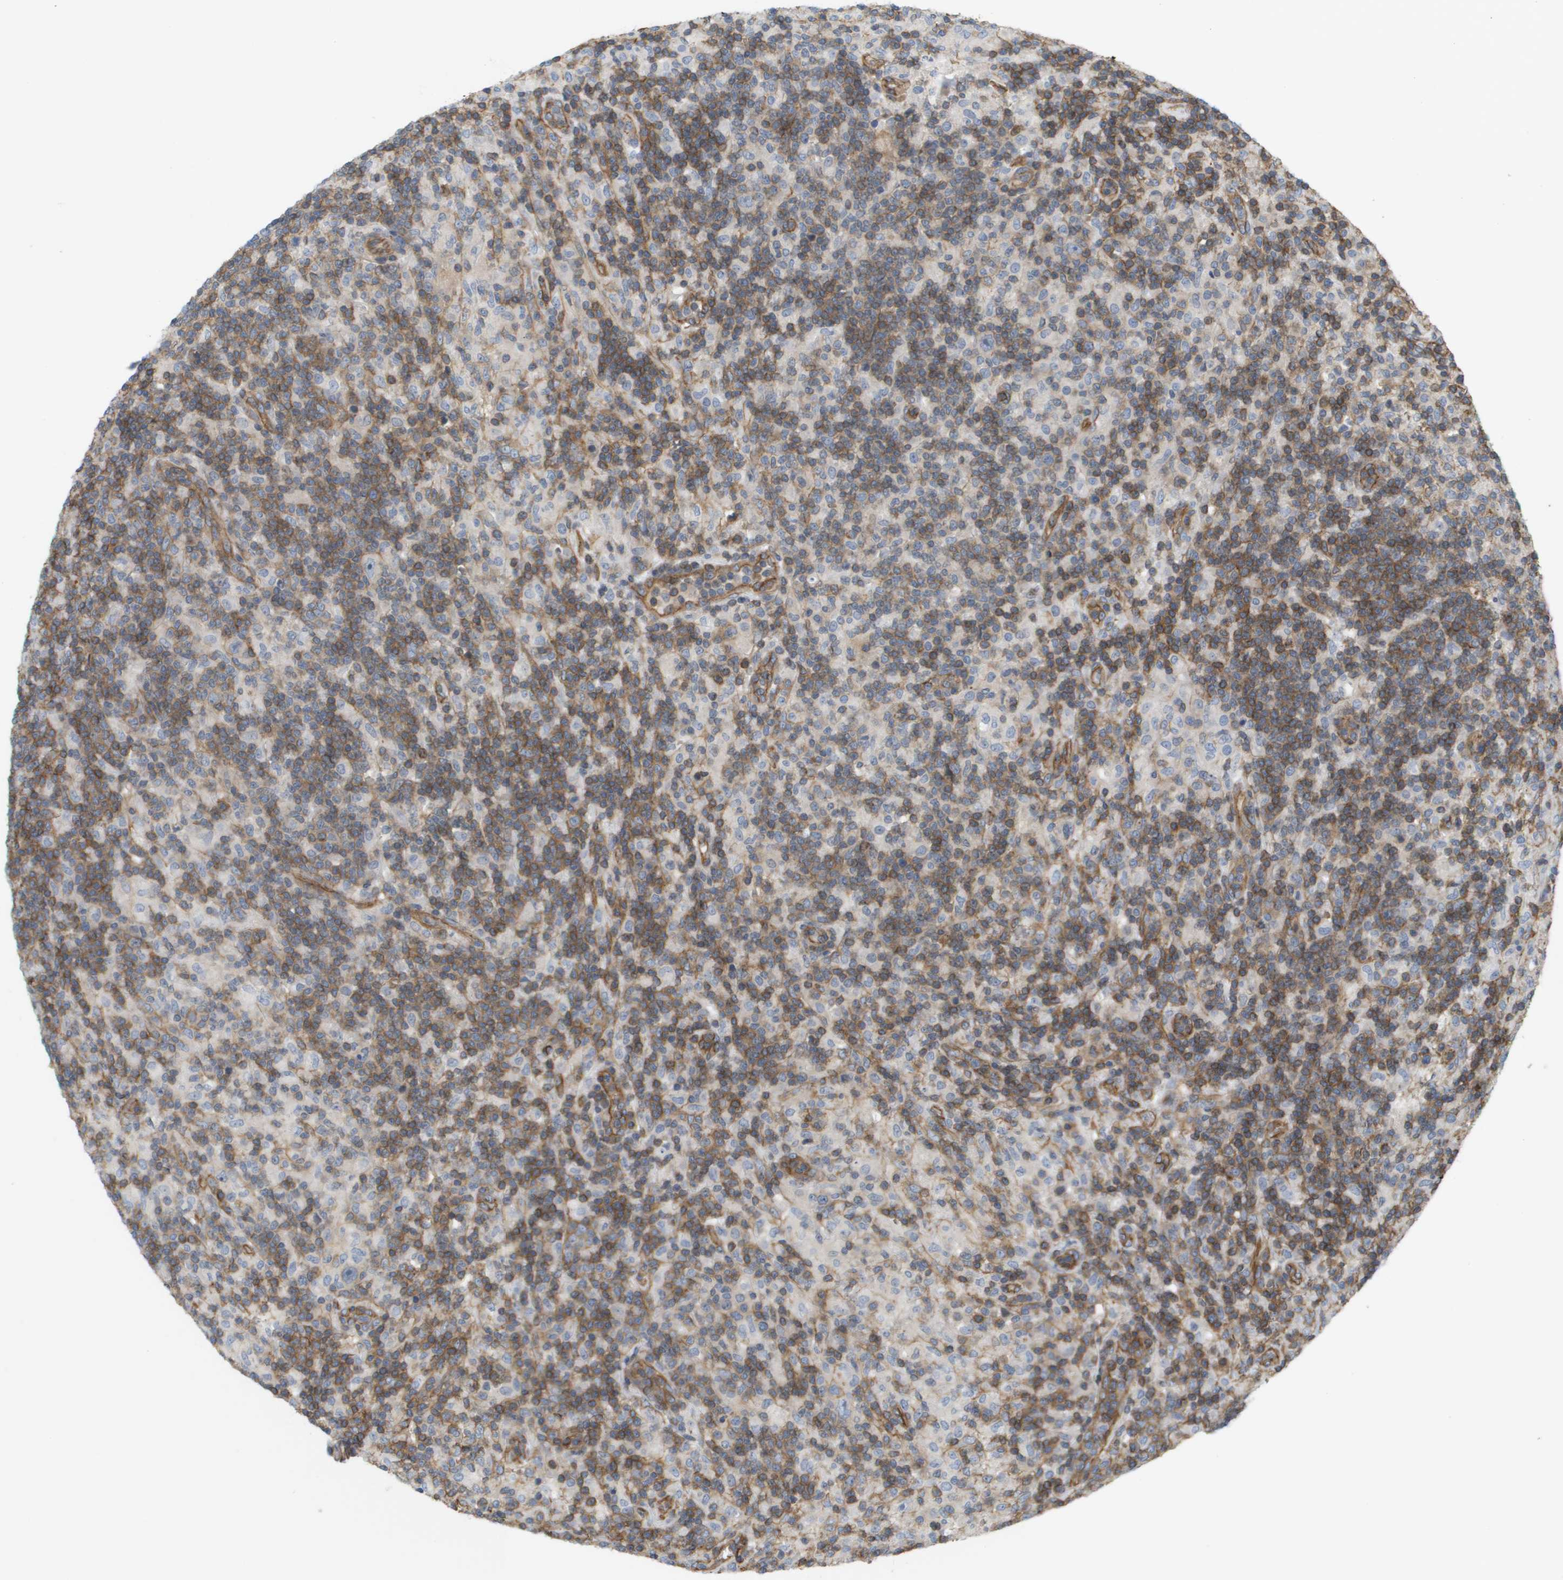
{"staining": {"intensity": "negative", "quantity": "none", "location": "none"}, "tissue": "lymphoma", "cell_type": "Tumor cells", "image_type": "cancer", "snomed": [{"axis": "morphology", "description": "Hodgkin's disease, NOS"}, {"axis": "topography", "description": "Lymph node"}], "caption": "The IHC micrograph has no significant positivity in tumor cells of Hodgkin's disease tissue.", "gene": "SGMS2", "patient": {"sex": "male", "age": 70}}